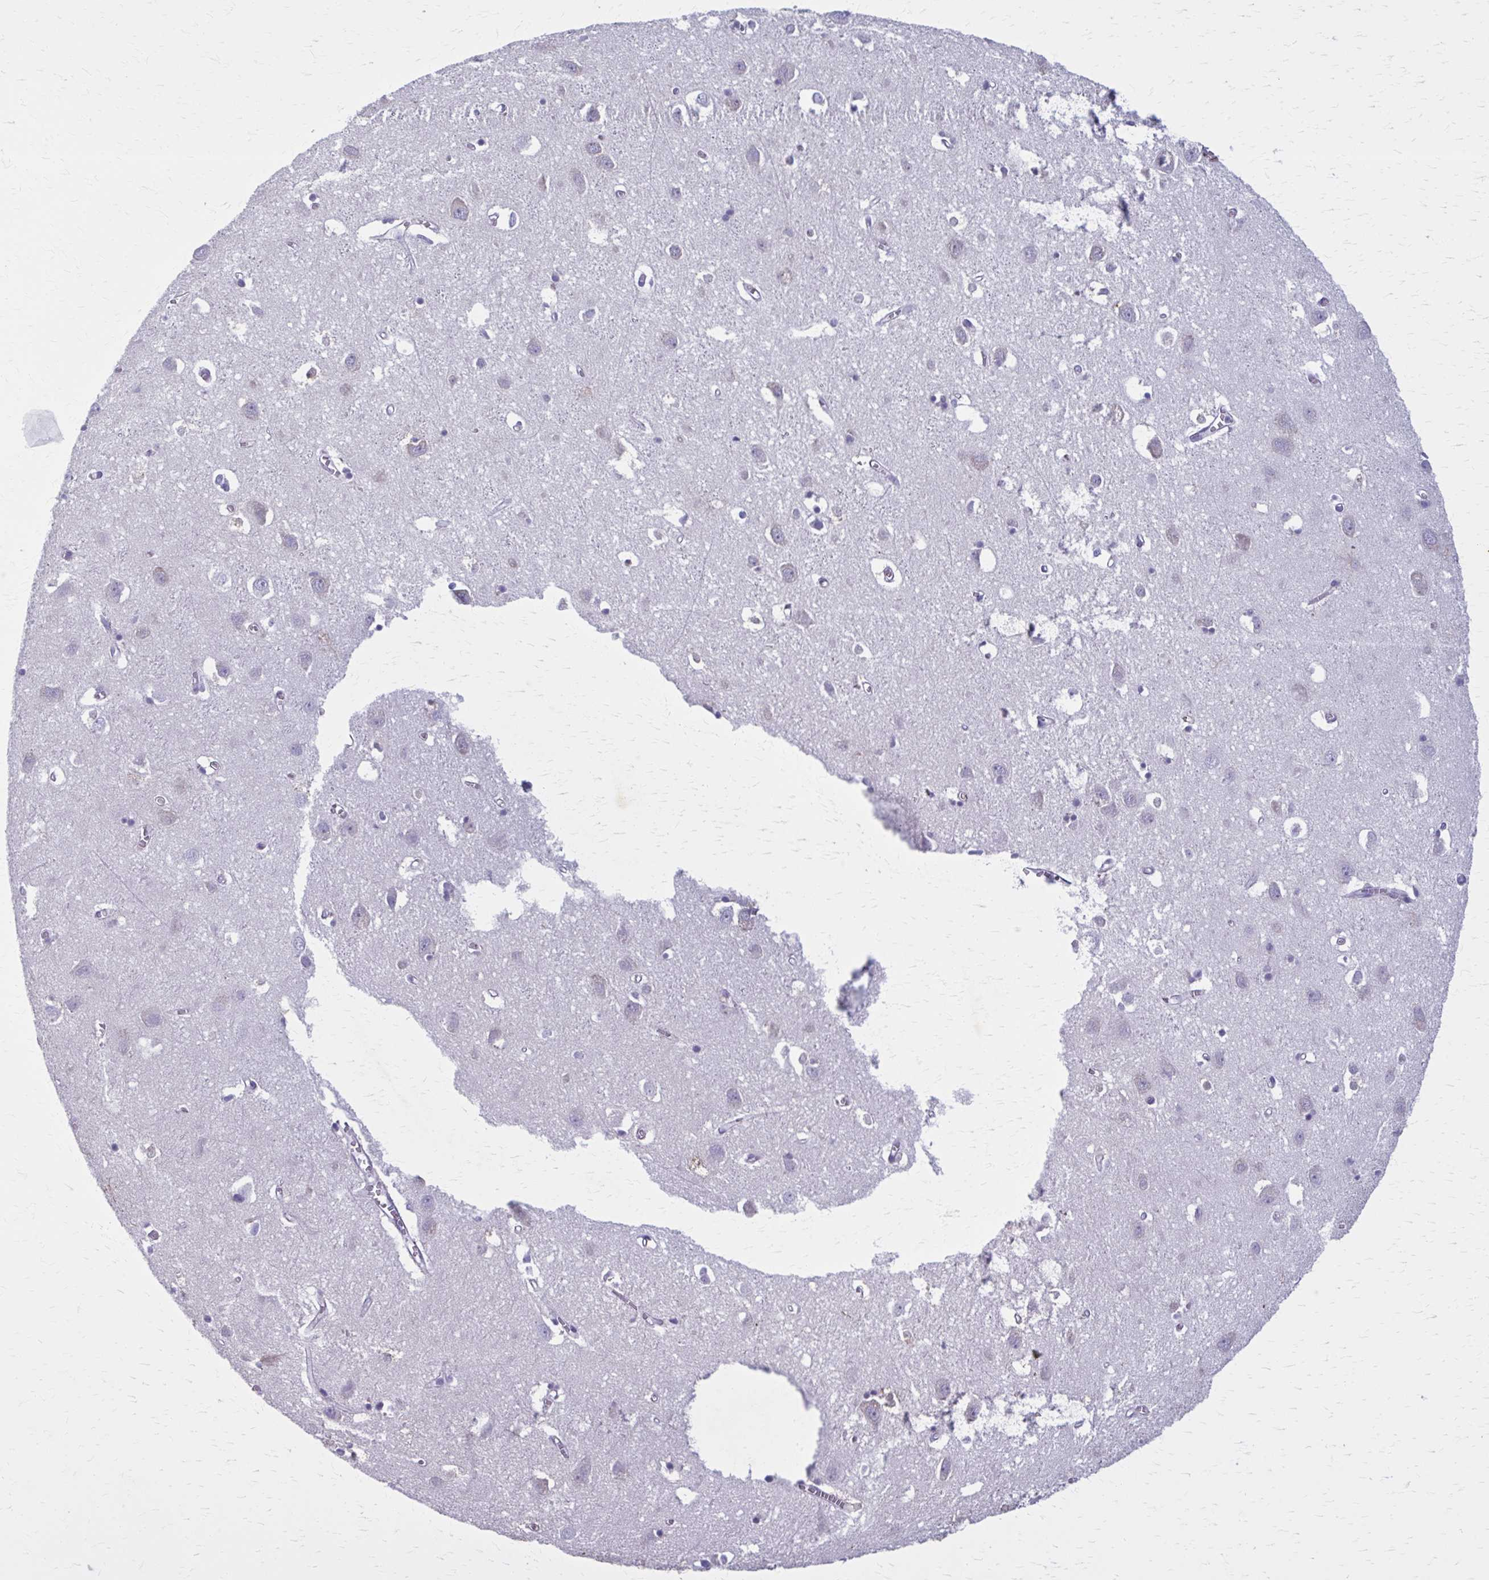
{"staining": {"intensity": "negative", "quantity": "none", "location": "none"}, "tissue": "cerebral cortex", "cell_type": "Endothelial cells", "image_type": "normal", "snomed": [{"axis": "morphology", "description": "Normal tissue, NOS"}, {"axis": "topography", "description": "Cerebral cortex"}], "caption": "Immunohistochemistry (IHC) histopathology image of benign cerebral cortex stained for a protein (brown), which demonstrates no expression in endothelial cells.", "gene": "CARD9", "patient": {"sex": "male", "age": 70}}